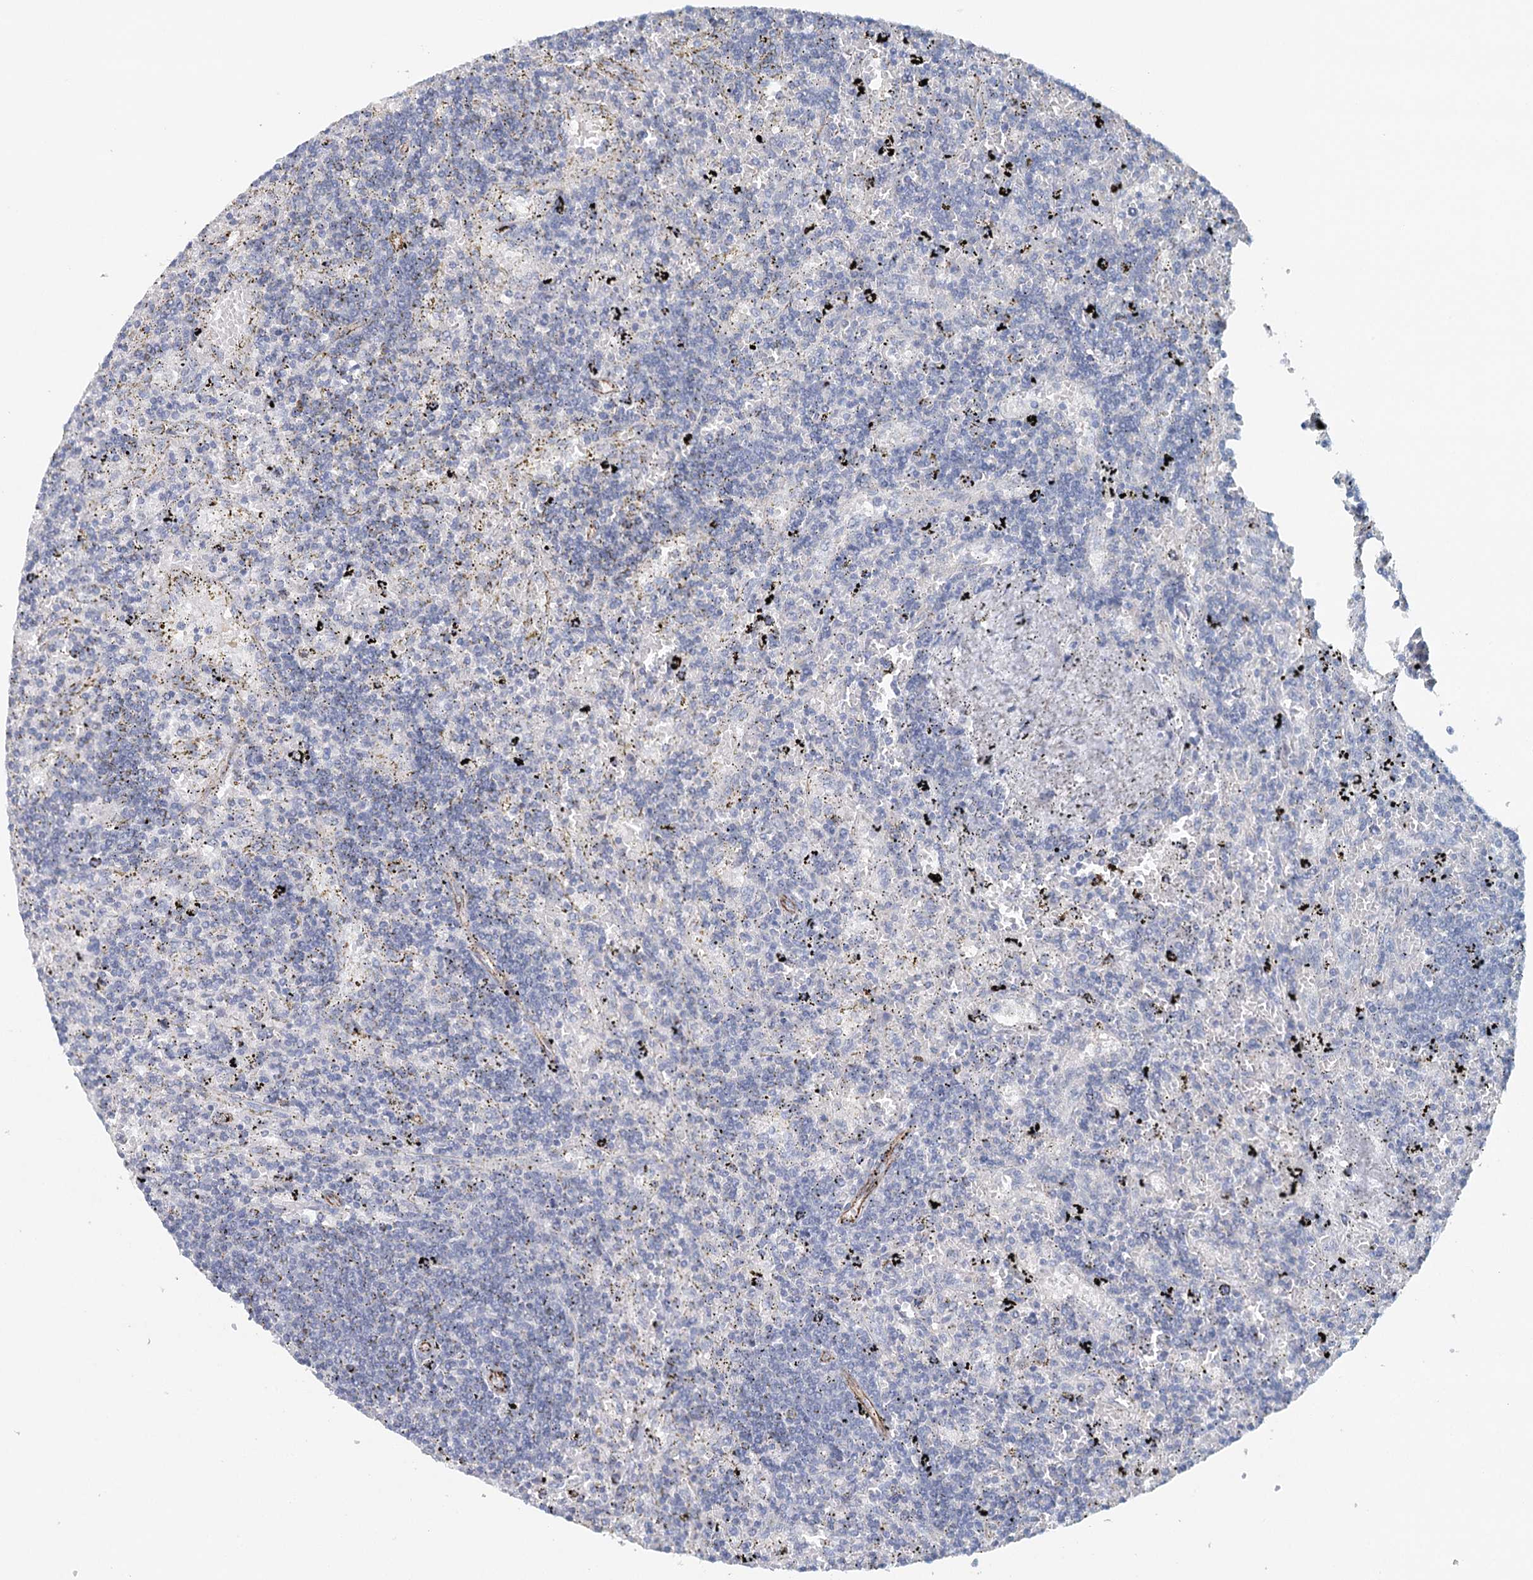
{"staining": {"intensity": "negative", "quantity": "none", "location": "none"}, "tissue": "lymphoma", "cell_type": "Tumor cells", "image_type": "cancer", "snomed": [{"axis": "morphology", "description": "Malignant lymphoma, non-Hodgkin's type, Low grade"}, {"axis": "topography", "description": "Spleen"}], "caption": "High power microscopy histopathology image of an IHC photomicrograph of low-grade malignant lymphoma, non-Hodgkin's type, revealing no significant positivity in tumor cells.", "gene": "SYNPO", "patient": {"sex": "male", "age": 76}}